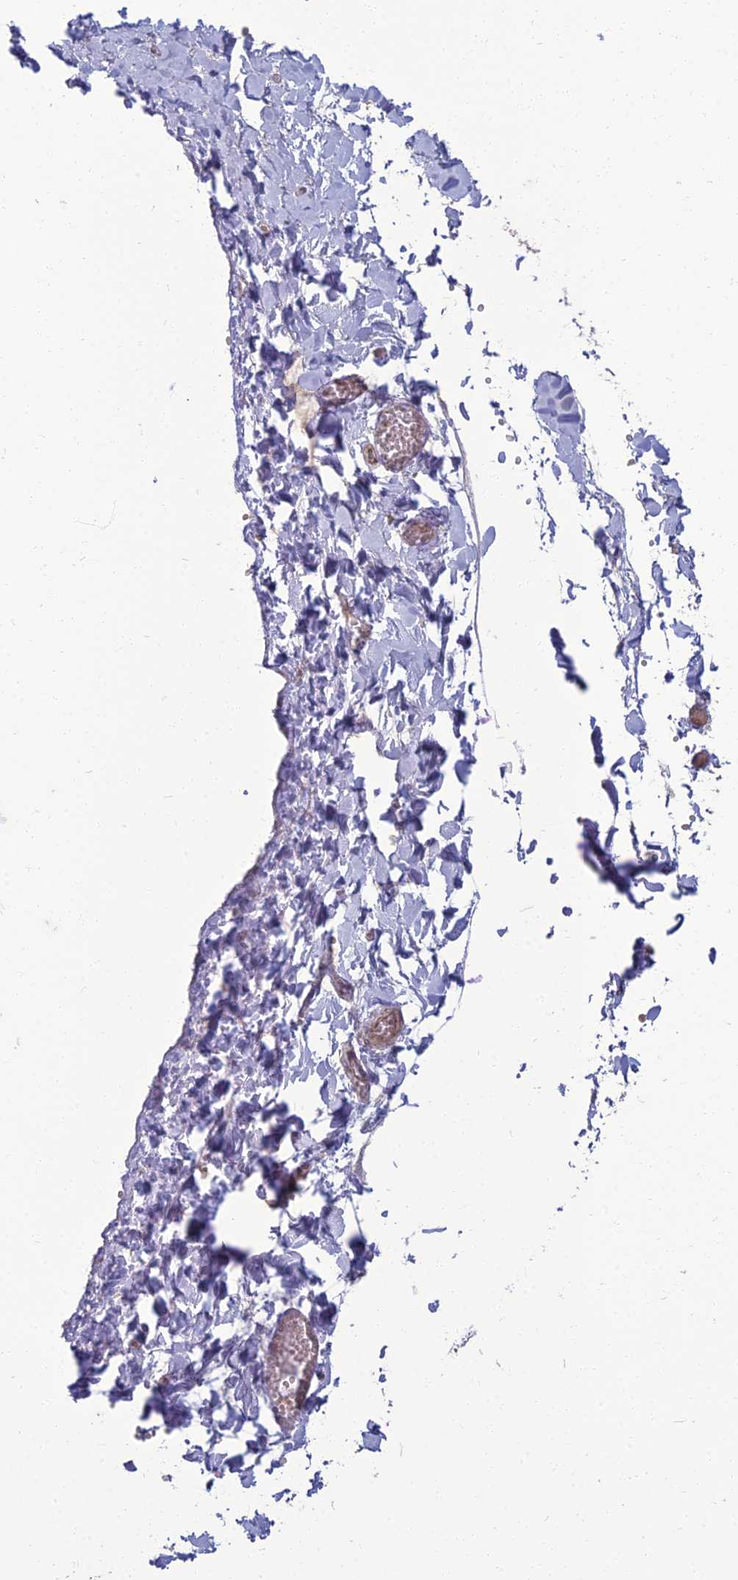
{"staining": {"intensity": "moderate", "quantity": "25%-75%", "location": "cytoplasmic/membranous,nuclear"}, "tissue": "adipose tissue", "cell_type": "Adipocytes", "image_type": "normal", "snomed": [{"axis": "morphology", "description": "Normal tissue, NOS"}, {"axis": "topography", "description": "Gallbladder"}, {"axis": "topography", "description": "Peripheral nerve tissue"}], "caption": "An immunohistochemistry micrograph of unremarkable tissue is shown. Protein staining in brown labels moderate cytoplasmic/membranous,nuclear positivity in adipose tissue within adipocytes.", "gene": "NR4A3", "patient": {"sex": "male", "age": 38}}